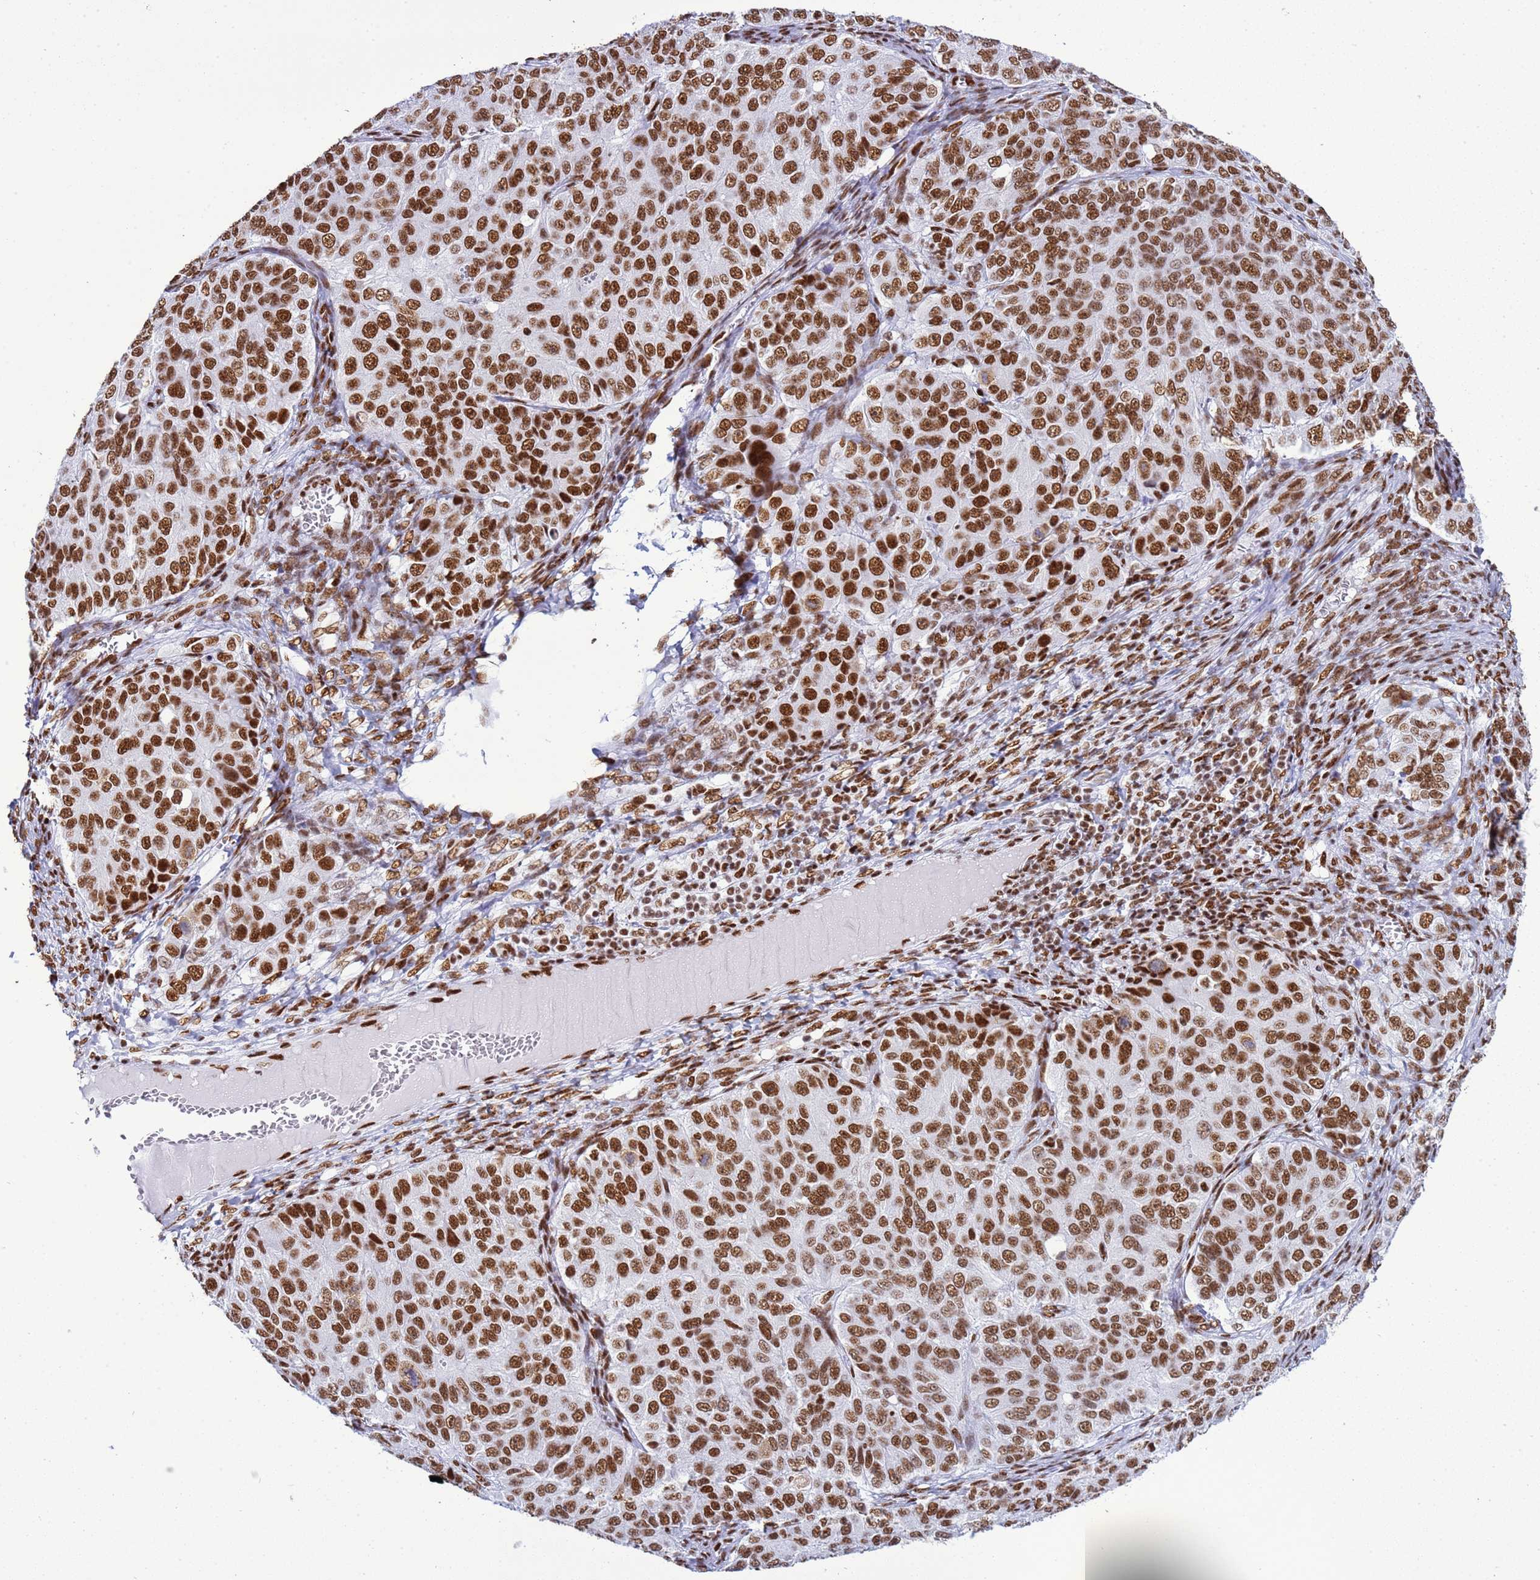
{"staining": {"intensity": "moderate", "quantity": ">75%", "location": "nuclear"}, "tissue": "ovarian cancer", "cell_type": "Tumor cells", "image_type": "cancer", "snomed": [{"axis": "morphology", "description": "Carcinoma, endometroid"}, {"axis": "topography", "description": "Ovary"}], "caption": "A high-resolution photomicrograph shows immunohistochemistry staining of ovarian cancer, which displays moderate nuclear positivity in approximately >75% of tumor cells. (brown staining indicates protein expression, while blue staining denotes nuclei).", "gene": "RALY", "patient": {"sex": "female", "age": 51}}